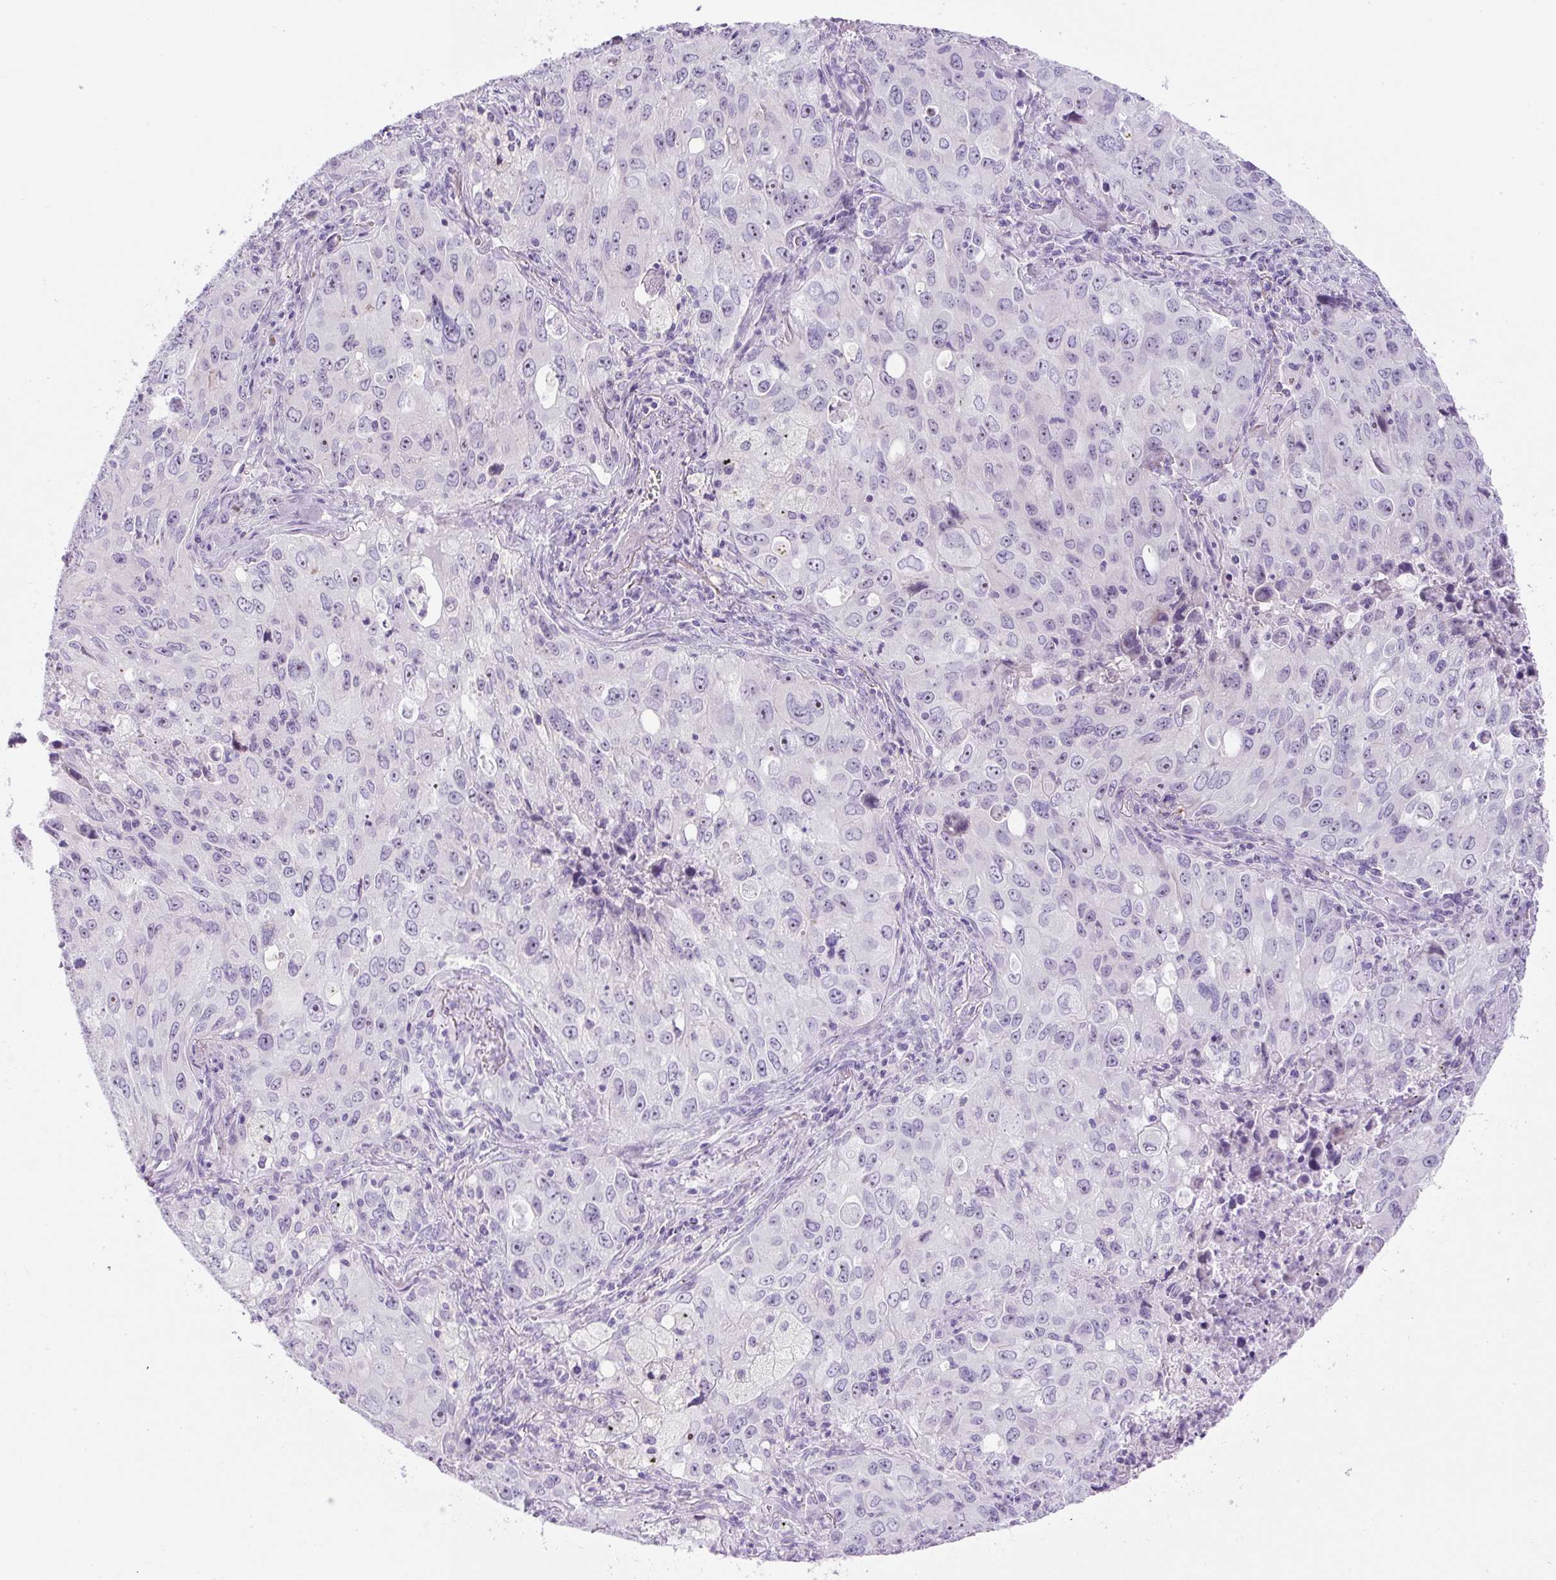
{"staining": {"intensity": "negative", "quantity": "none", "location": "none"}, "tissue": "lung cancer", "cell_type": "Tumor cells", "image_type": "cancer", "snomed": [{"axis": "morphology", "description": "Adenocarcinoma, NOS"}, {"axis": "morphology", "description": "Adenocarcinoma, metastatic, NOS"}, {"axis": "topography", "description": "Lymph node"}, {"axis": "topography", "description": "Lung"}], "caption": "A high-resolution histopathology image shows immunohistochemistry (IHC) staining of lung cancer (metastatic adenocarcinoma), which demonstrates no significant positivity in tumor cells.", "gene": "TMEM151B", "patient": {"sex": "female", "age": 42}}